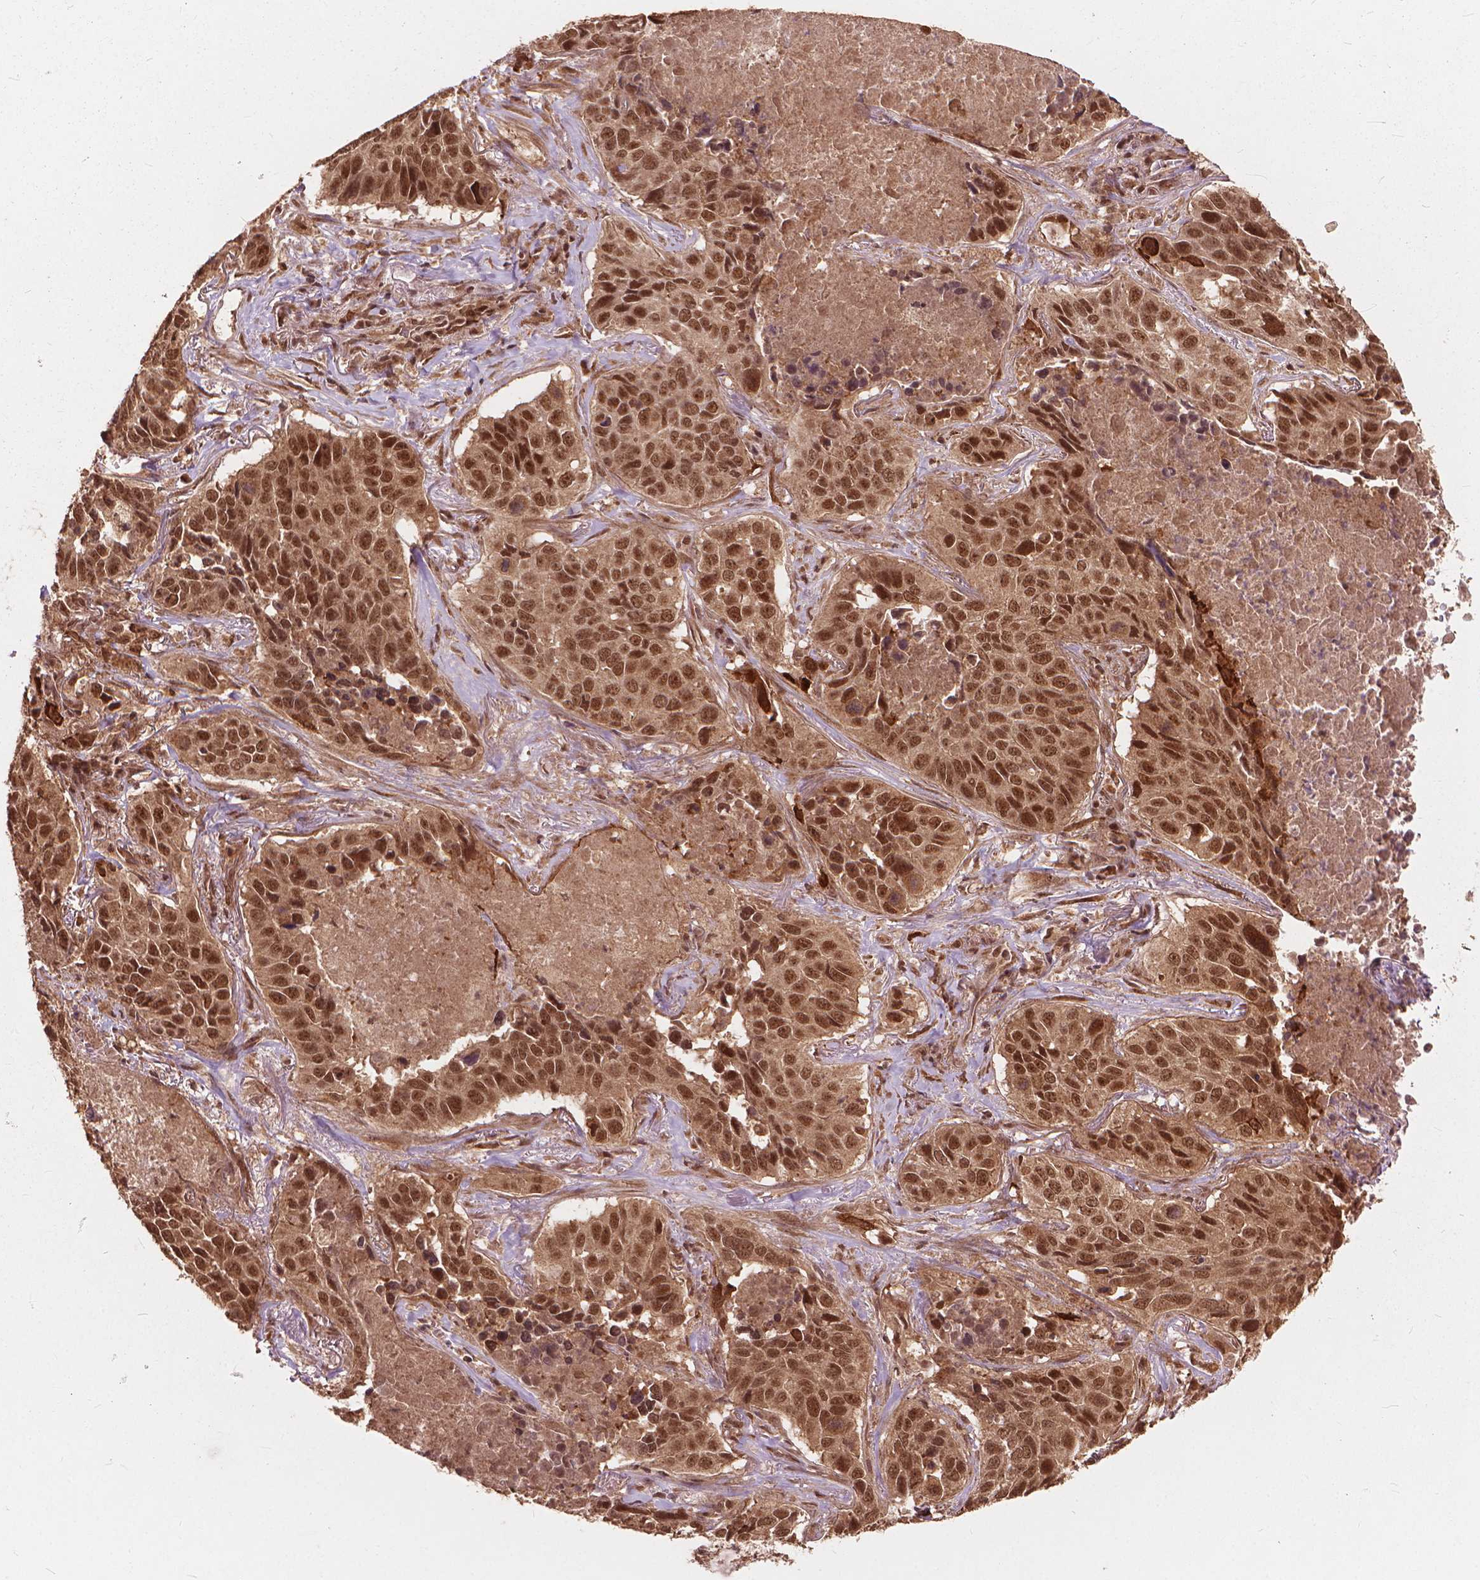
{"staining": {"intensity": "moderate", "quantity": ">75%", "location": "cytoplasmic/membranous,nuclear"}, "tissue": "lung cancer", "cell_type": "Tumor cells", "image_type": "cancer", "snomed": [{"axis": "morphology", "description": "Normal tissue, NOS"}, {"axis": "morphology", "description": "Squamous cell carcinoma, NOS"}, {"axis": "topography", "description": "Bronchus"}, {"axis": "topography", "description": "Lung"}], "caption": "IHC image of neoplastic tissue: human lung cancer (squamous cell carcinoma) stained using IHC shows medium levels of moderate protein expression localized specifically in the cytoplasmic/membranous and nuclear of tumor cells, appearing as a cytoplasmic/membranous and nuclear brown color.", "gene": "SSU72", "patient": {"sex": "male", "age": 64}}